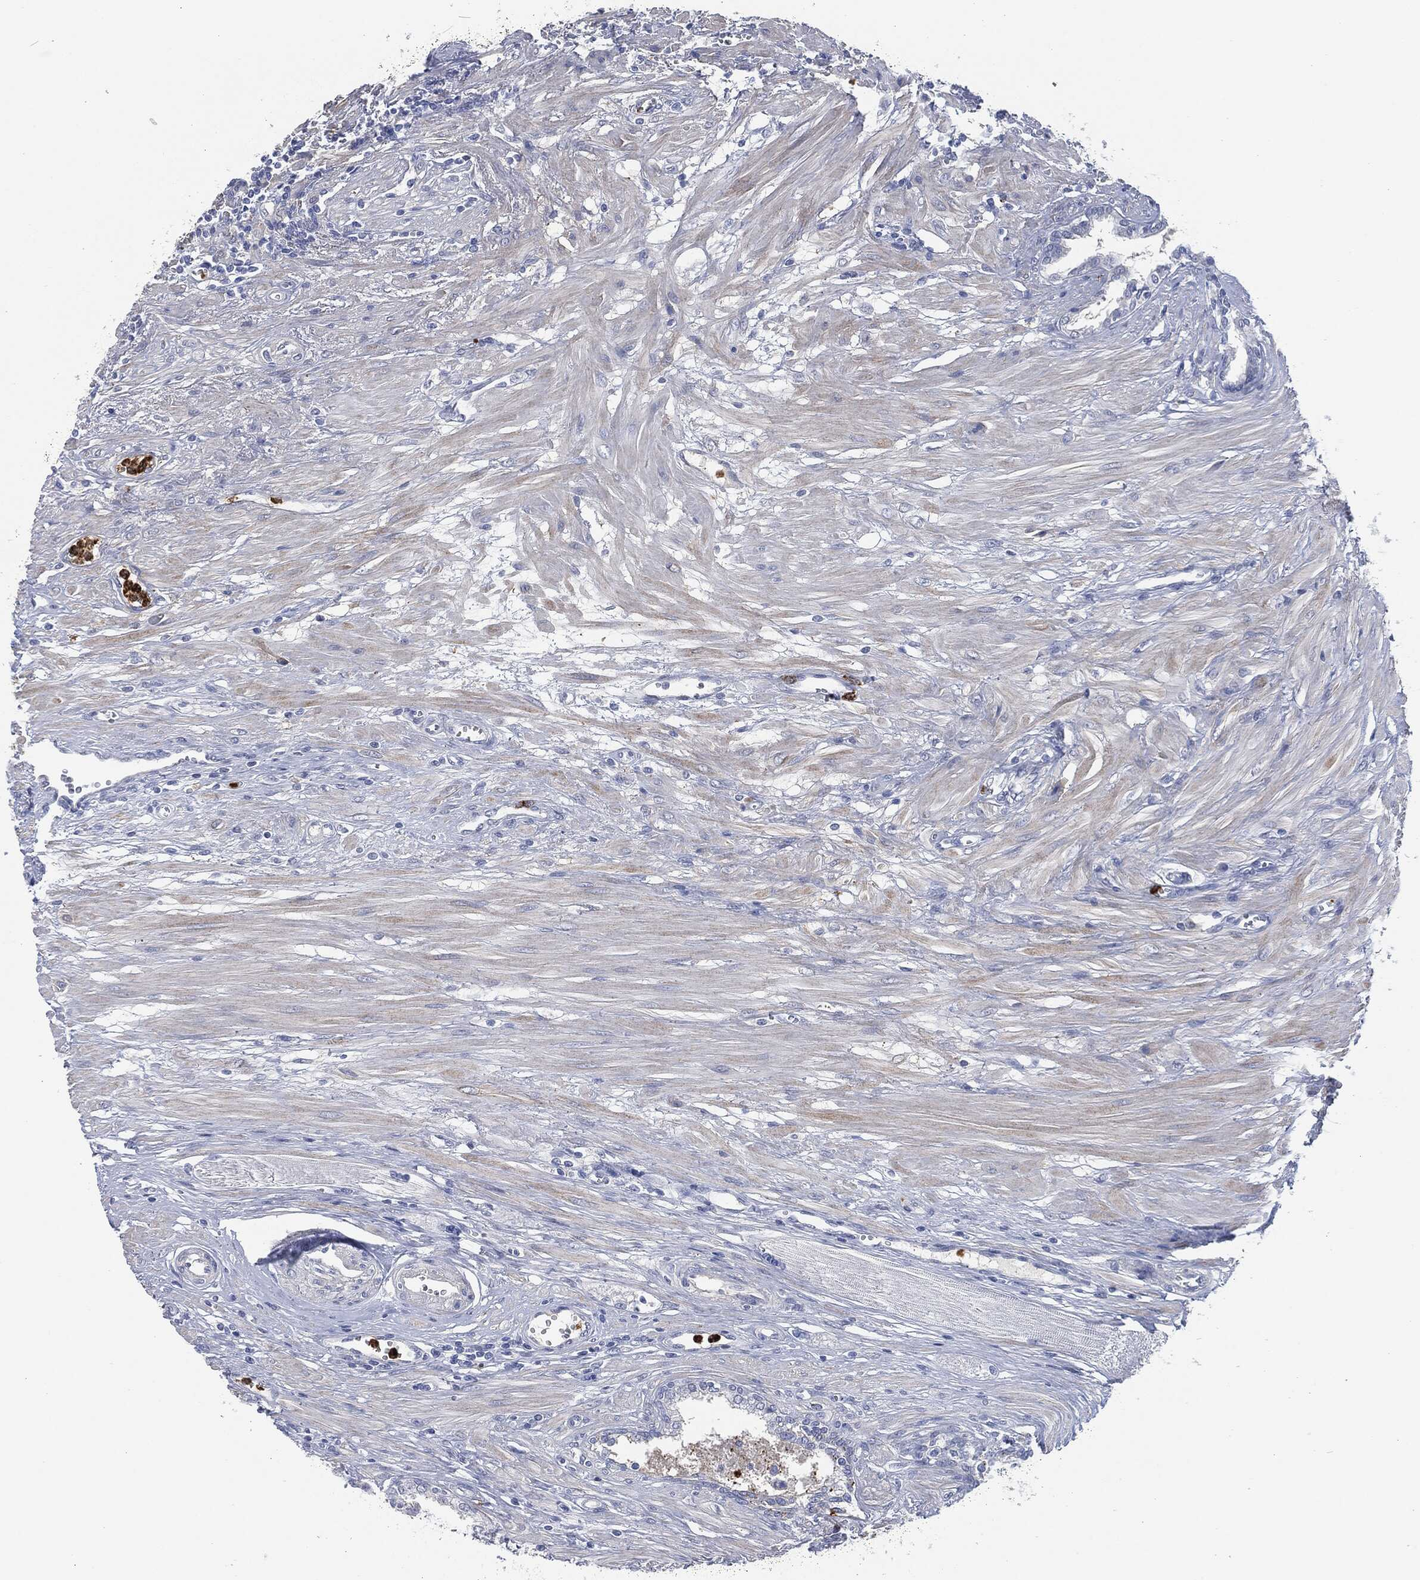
{"staining": {"intensity": "negative", "quantity": "none", "location": "none"}, "tissue": "prostate cancer", "cell_type": "Tumor cells", "image_type": "cancer", "snomed": [{"axis": "morphology", "description": "Adenocarcinoma, NOS"}, {"axis": "topography", "description": "Prostate and seminal vesicle, NOS"}, {"axis": "topography", "description": "Prostate"}], "caption": "Immunohistochemistry micrograph of neoplastic tissue: human adenocarcinoma (prostate) stained with DAB (3,3'-diaminobenzidine) reveals no significant protein positivity in tumor cells.", "gene": "MPO", "patient": {"sex": "male", "age": 79}}